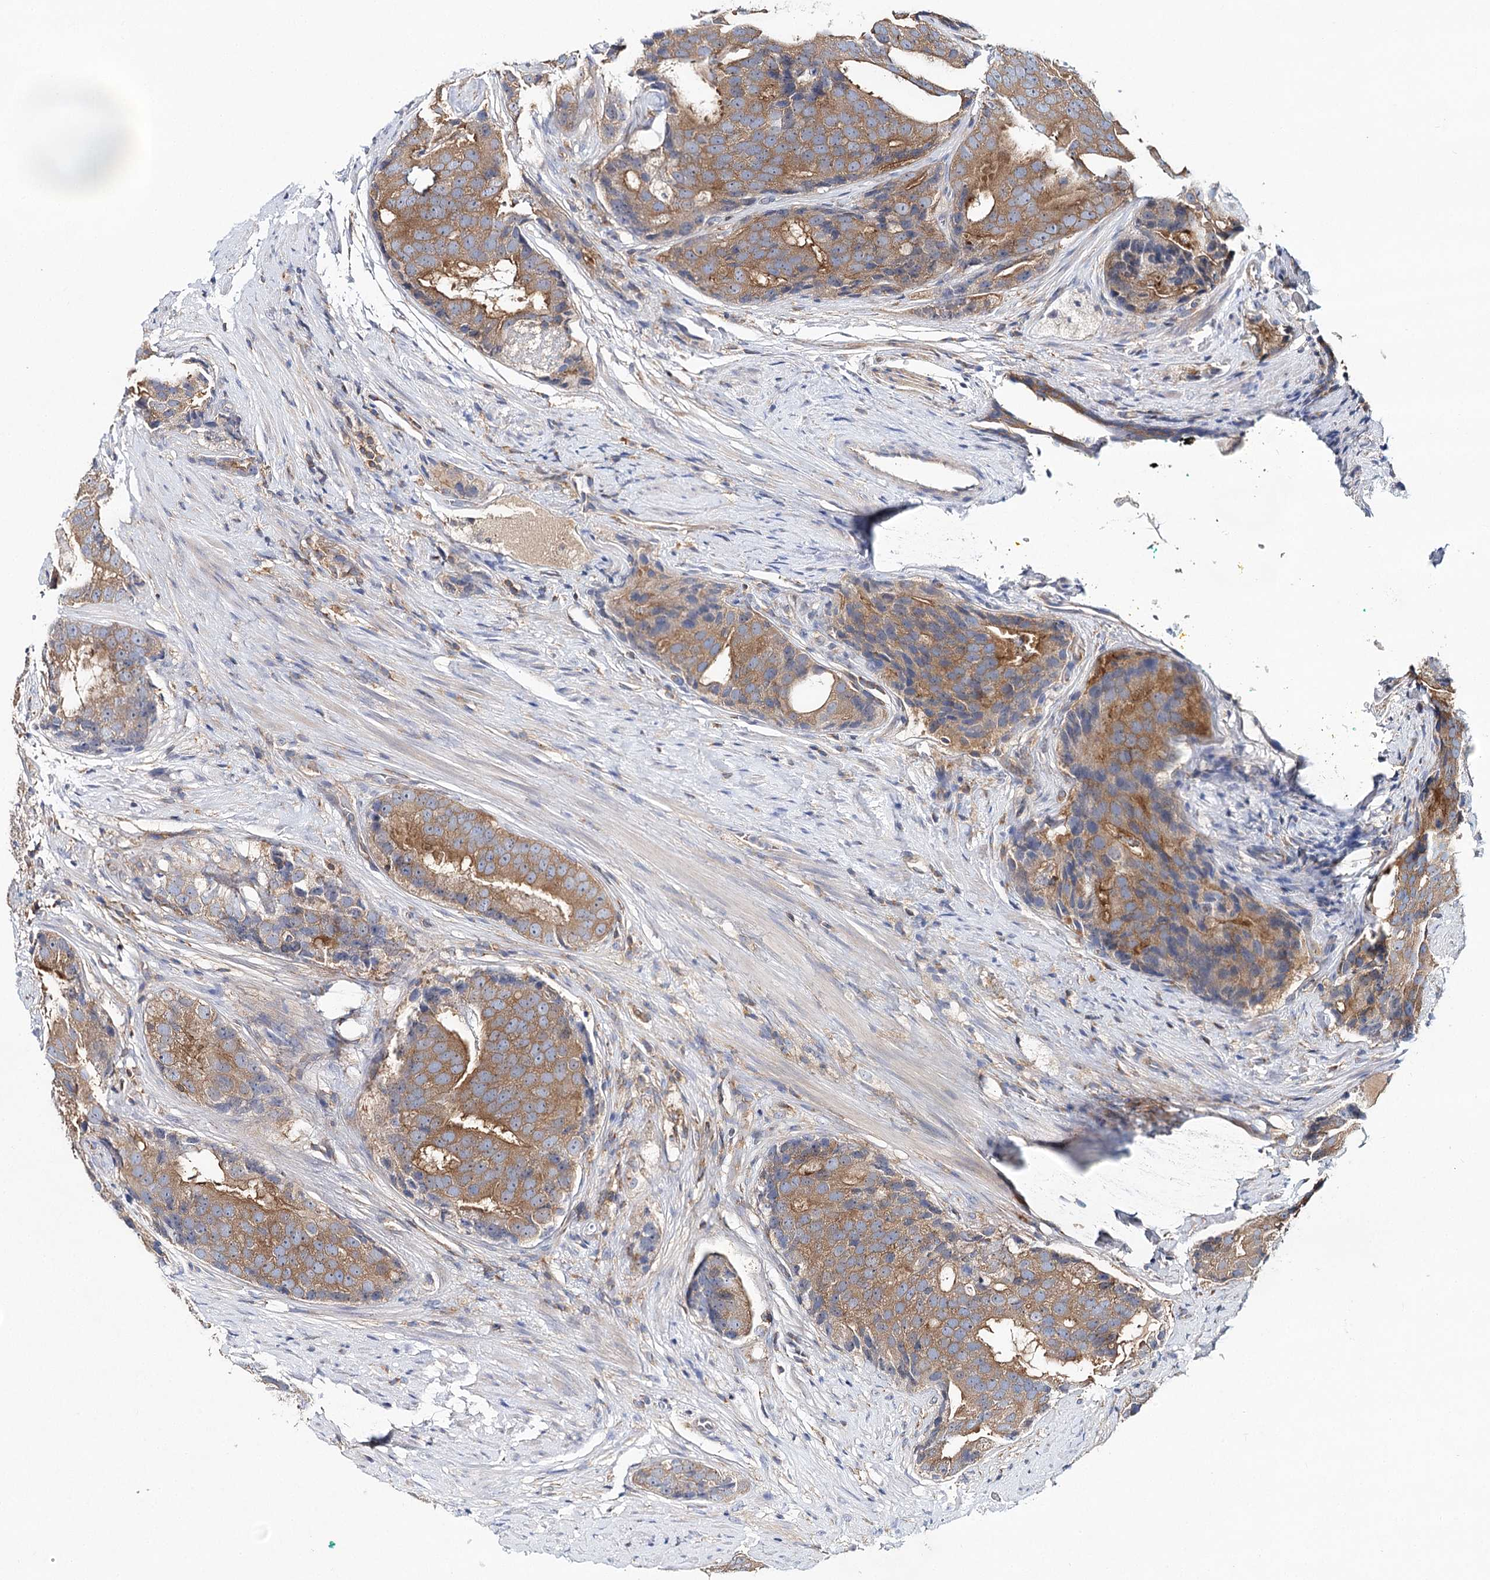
{"staining": {"intensity": "moderate", "quantity": ">75%", "location": "cytoplasmic/membranous"}, "tissue": "prostate cancer", "cell_type": "Tumor cells", "image_type": "cancer", "snomed": [{"axis": "morphology", "description": "Adenocarcinoma, High grade"}, {"axis": "topography", "description": "Prostate"}], "caption": "Immunohistochemical staining of prostate adenocarcinoma (high-grade) displays moderate cytoplasmic/membranous protein expression in about >75% of tumor cells. The protein is stained brown, and the nuclei are stained in blue (DAB (3,3'-diaminobenzidine) IHC with brightfield microscopy, high magnification).", "gene": "ABRAXAS2", "patient": {"sex": "male", "age": 56}}